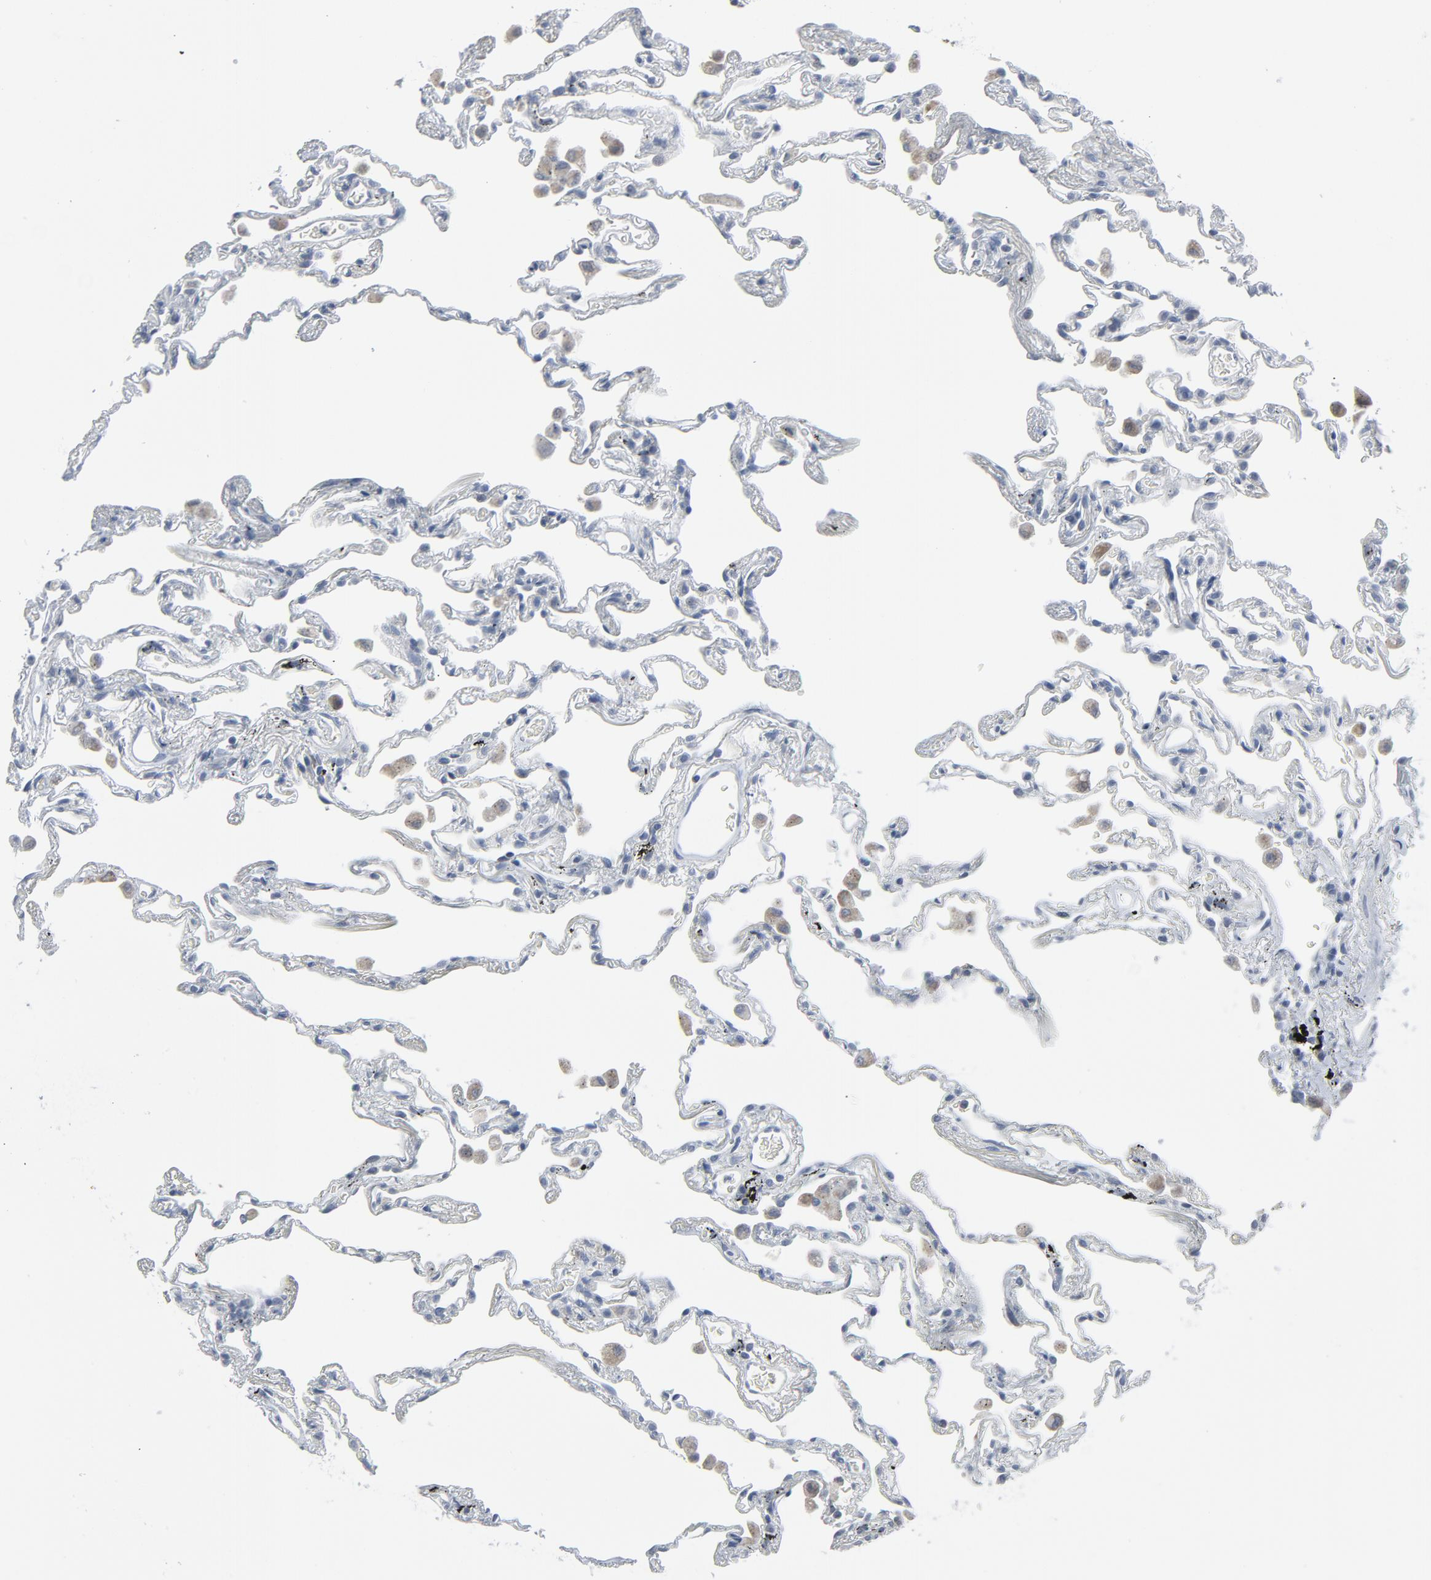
{"staining": {"intensity": "negative", "quantity": "none", "location": "none"}, "tissue": "lung", "cell_type": "Alveolar cells", "image_type": "normal", "snomed": [{"axis": "morphology", "description": "Normal tissue, NOS"}, {"axis": "morphology", "description": "Inflammation, NOS"}, {"axis": "topography", "description": "Lung"}], "caption": "Alveolar cells show no significant protein staining in benign lung.", "gene": "GPX2", "patient": {"sex": "male", "age": 69}}